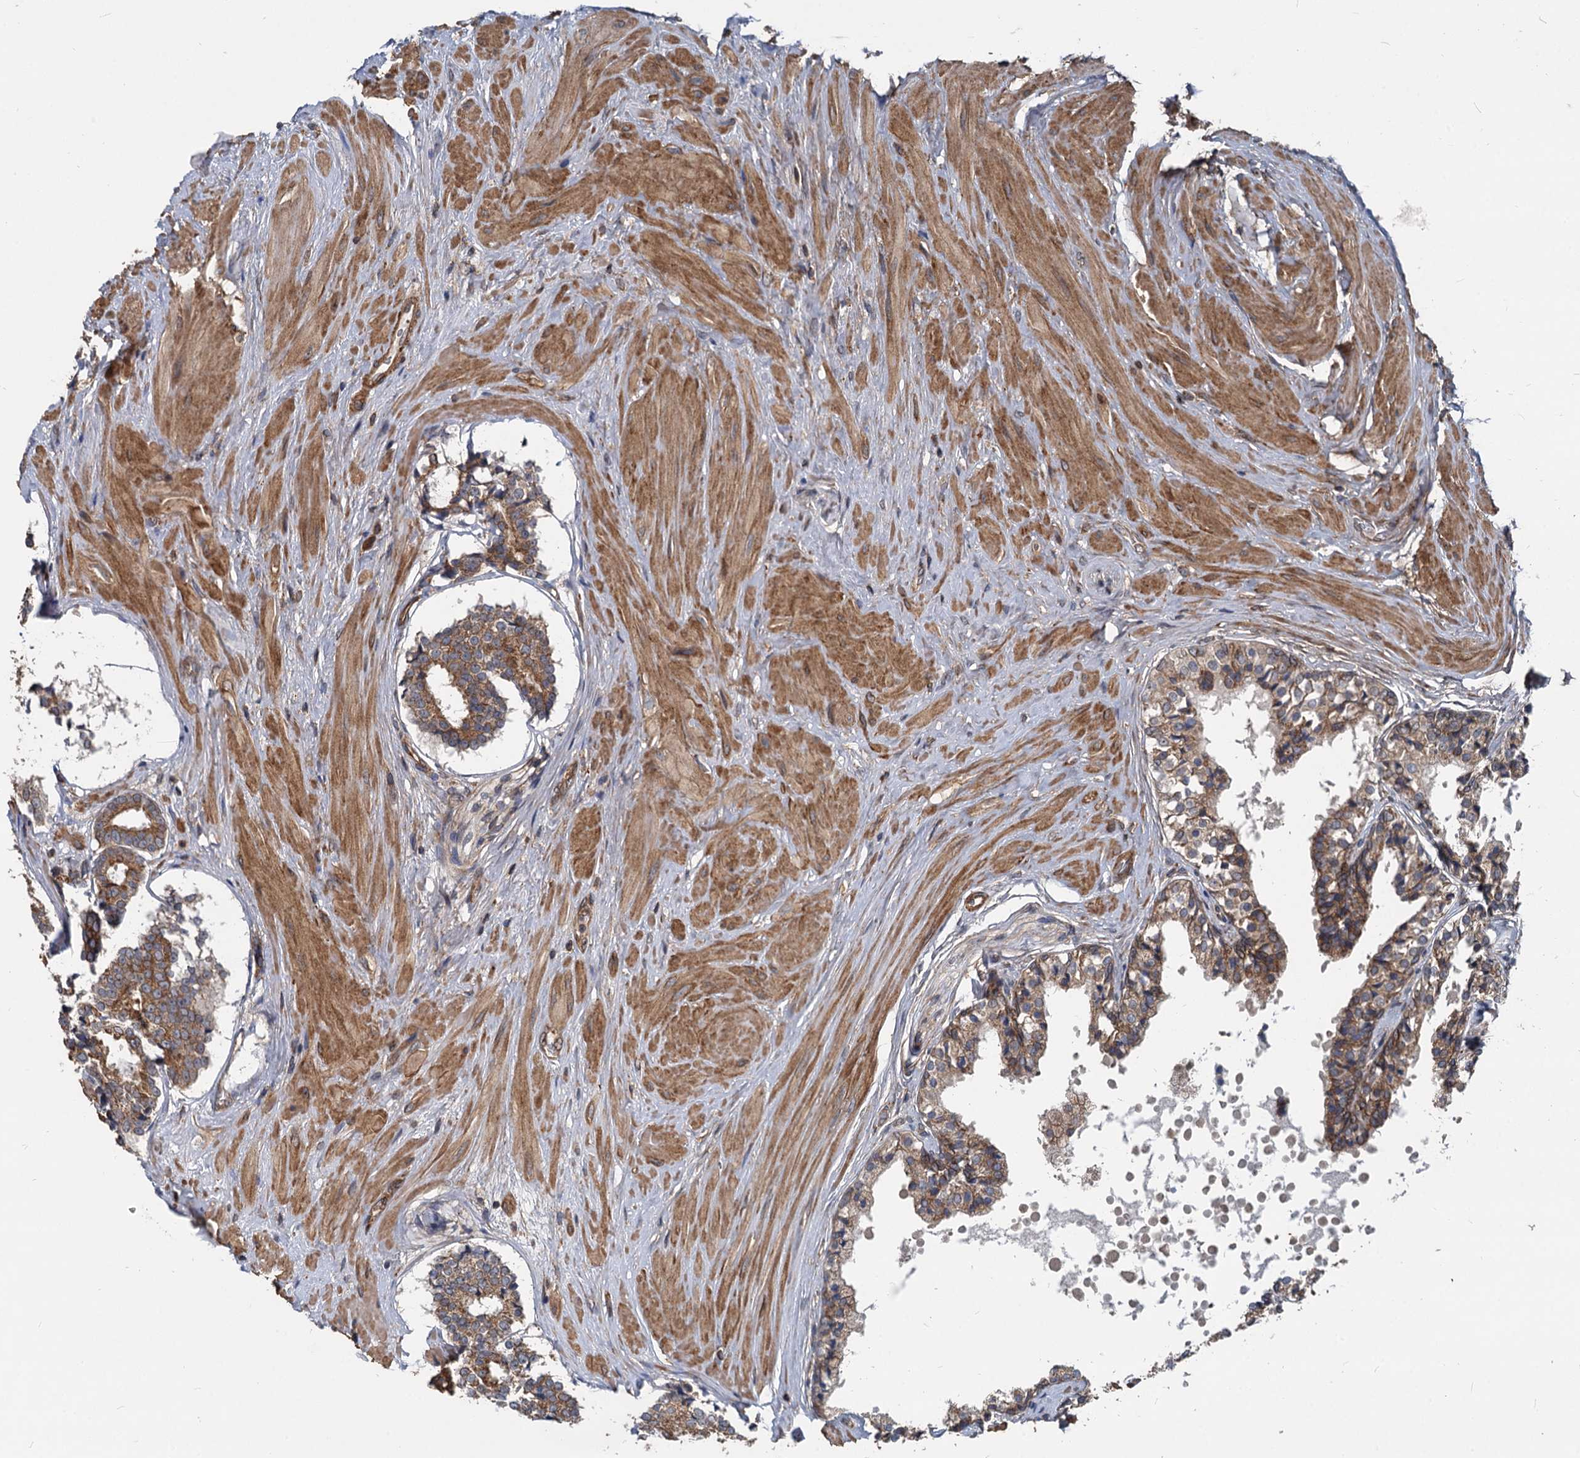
{"staining": {"intensity": "strong", "quantity": ">75%", "location": "cytoplasmic/membranous"}, "tissue": "prostate cancer", "cell_type": "Tumor cells", "image_type": "cancer", "snomed": [{"axis": "morphology", "description": "Adenocarcinoma, High grade"}, {"axis": "topography", "description": "Prostate"}], "caption": "Strong cytoplasmic/membranous protein expression is seen in about >75% of tumor cells in high-grade adenocarcinoma (prostate).", "gene": "STIM1", "patient": {"sex": "male", "age": 58}}